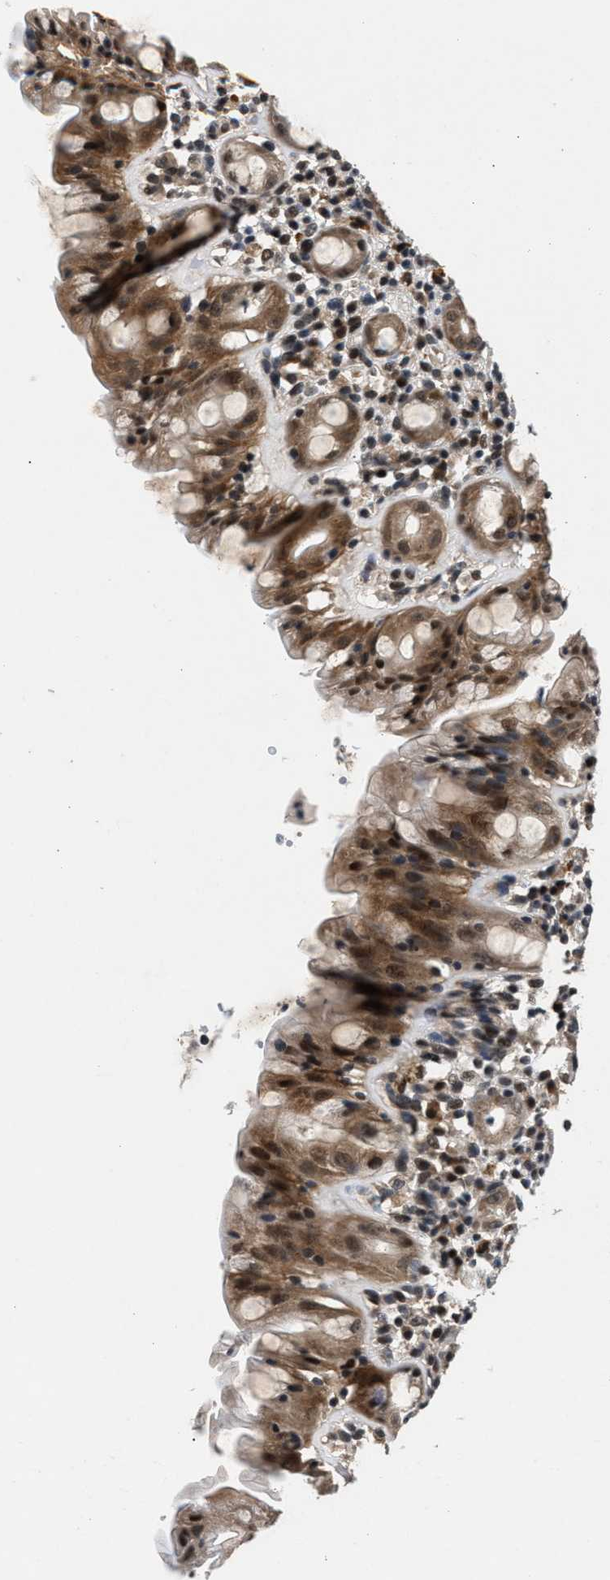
{"staining": {"intensity": "moderate", "quantity": ">75%", "location": "cytoplasmic/membranous,nuclear"}, "tissue": "rectum", "cell_type": "Glandular cells", "image_type": "normal", "snomed": [{"axis": "morphology", "description": "Normal tissue, NOS"}, {"axis": "topography", "description": "Rectum"}], "caption": "Rectum was stained to show a protein in brown. There is medium levels of moderate cytoplasmic/membranous,nuclear staining in about >75% of glandular cells. (Stains: DAB (3,3'-diaminobenzidine) in brown, nuclei in blue, Microscopy: brightfield microscopy at high magnification).", "gene": "RBM33", "patient": {"sex": "male", "age": 44}}